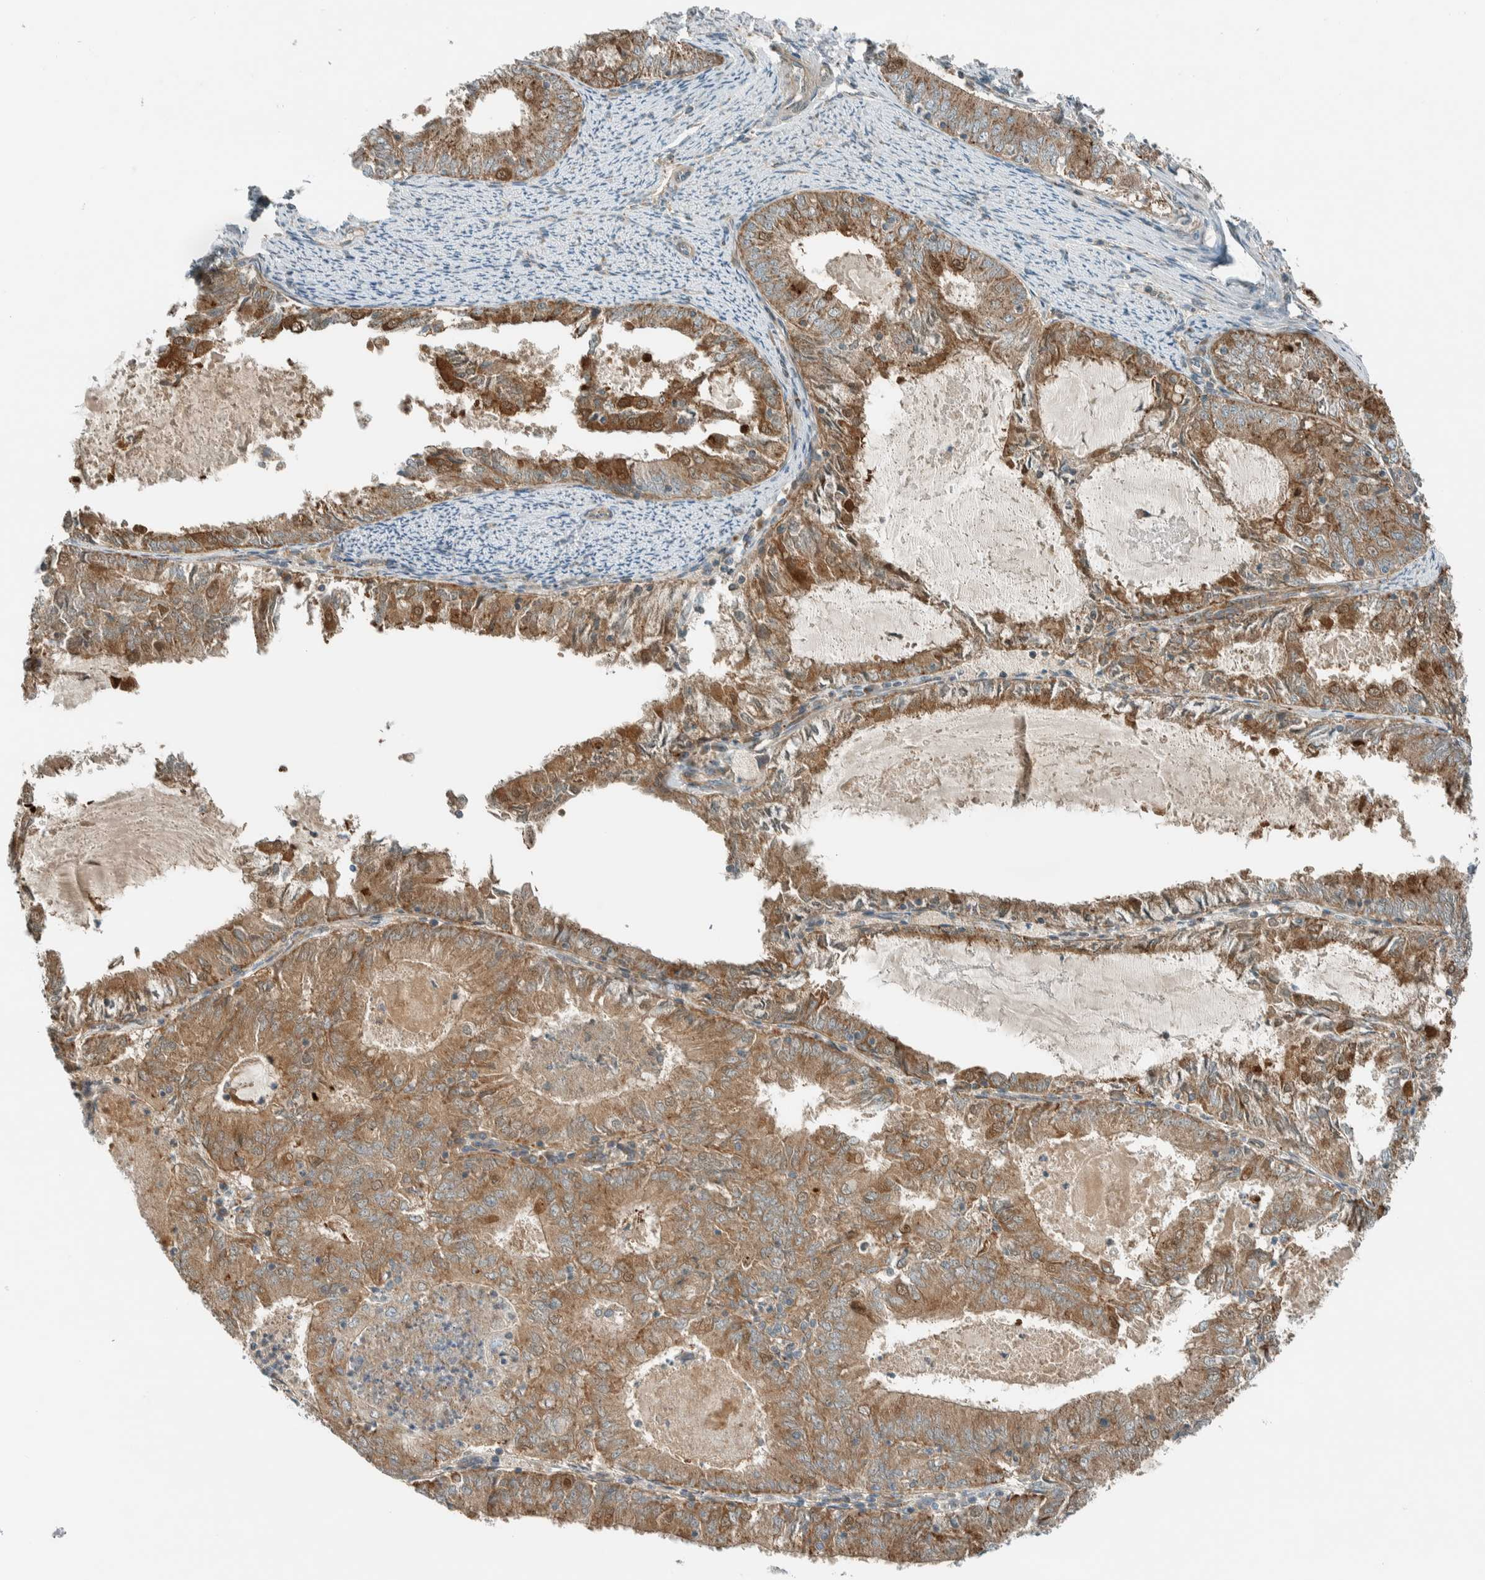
{"staining": {"intensity": "moderate", "quantity": ">75%", "location": "cytoplasmic/membranous,nuclear"}, "tissue": "endometrial cancer", "cell_type": "Tumor cells", "image_type": "cancer", "snomed": [{"axis": "morphology", "description": "Adenocarcinoma, NOS"}, {"axis": "topography", "description": "Endometrium"}], "caption": "A histopathology image of human adenocarcinoma (endometrial) stained for a protein displays moderate cytoplasmic/membranous and nuclear brown staining in tumor cells.", "gene": "EXOC7", "patient": {"sex": "female", "age": 57}}